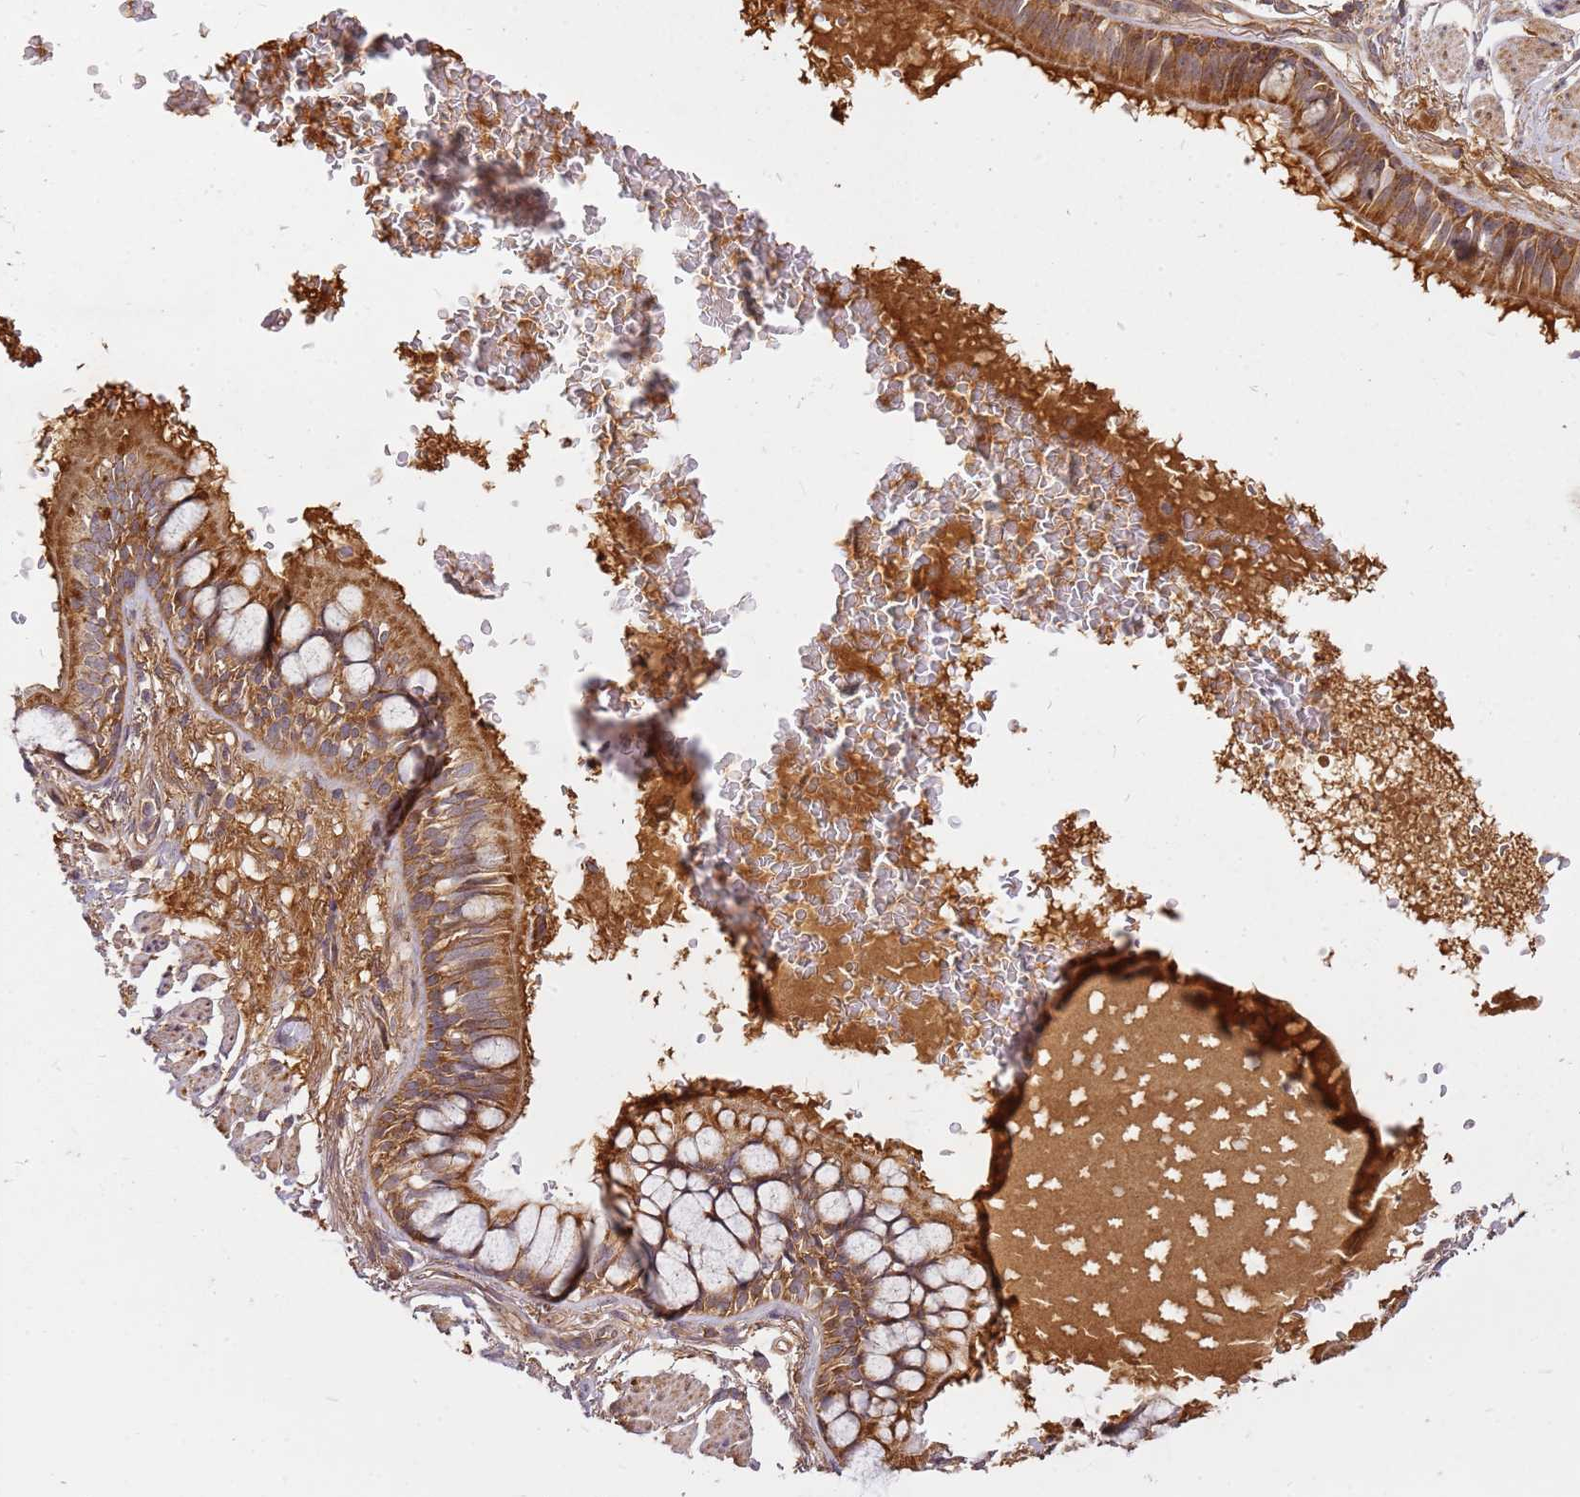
{"staining": {"intensity": "moderate", "quantity": ">75%", "location": "cytoplasmic/membranous"}, "tissue": "bronchus", "cell_type": "Respiratory epithelial cells", "image_type": "normal", "snomed": [{"axis": "morphology", "description": "Normal tissue, NOS"}, {"axis": "topography", "description": "Bronchus"}], "caption": "Bronchus stained with DAB immunohistochemistry (IHC) exhibits medium levels of moderate cytoplasmic/membranous positivity in about >75% of respiratory epithelial cells.", "gene": "CCDC159", "patient": {"sex": "male", "age": 70}}